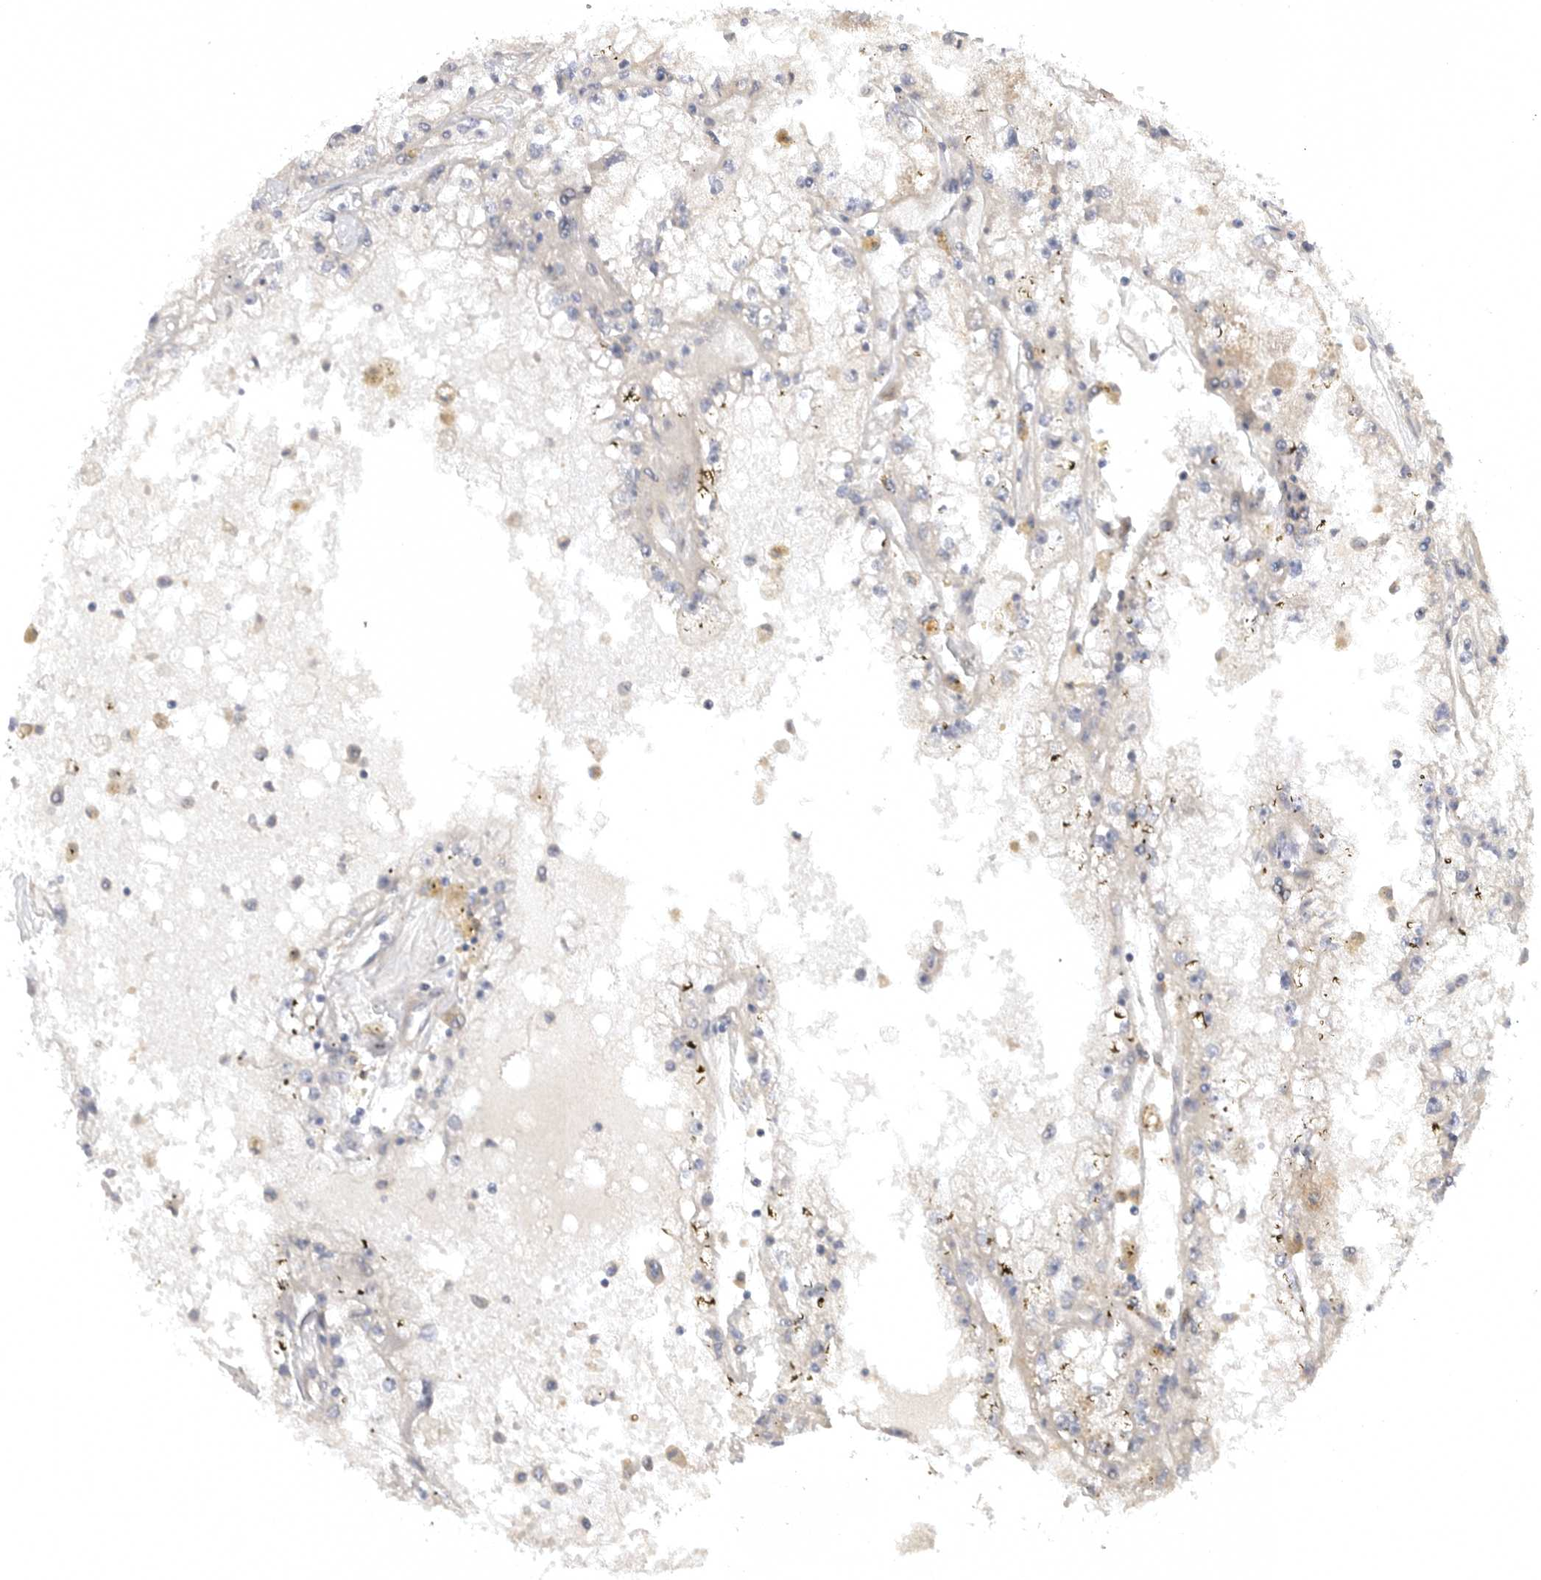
{"staining": {"intensity": "negative", "quantity": "none", "location": "none"}, "tissue": "renal cancer", "cell_type": "Tumor cells", "image_type": "cancer", "snomed": [{"axis": "morphology", "description": "Adenocarcinoma, NOS"}, {"axis": "topography", "description": "Kidney"}], "caption": "Micrograph shows no significant protein staining in tumor cells of renal cancer. (DAB (3,3'-diaminobenzidine) immunohistochemistry (IHC) visualized using brightfield microscopy, high magnification).", "gene": "PTPDC1", "patient": {"sex": "male", "age": 56}}